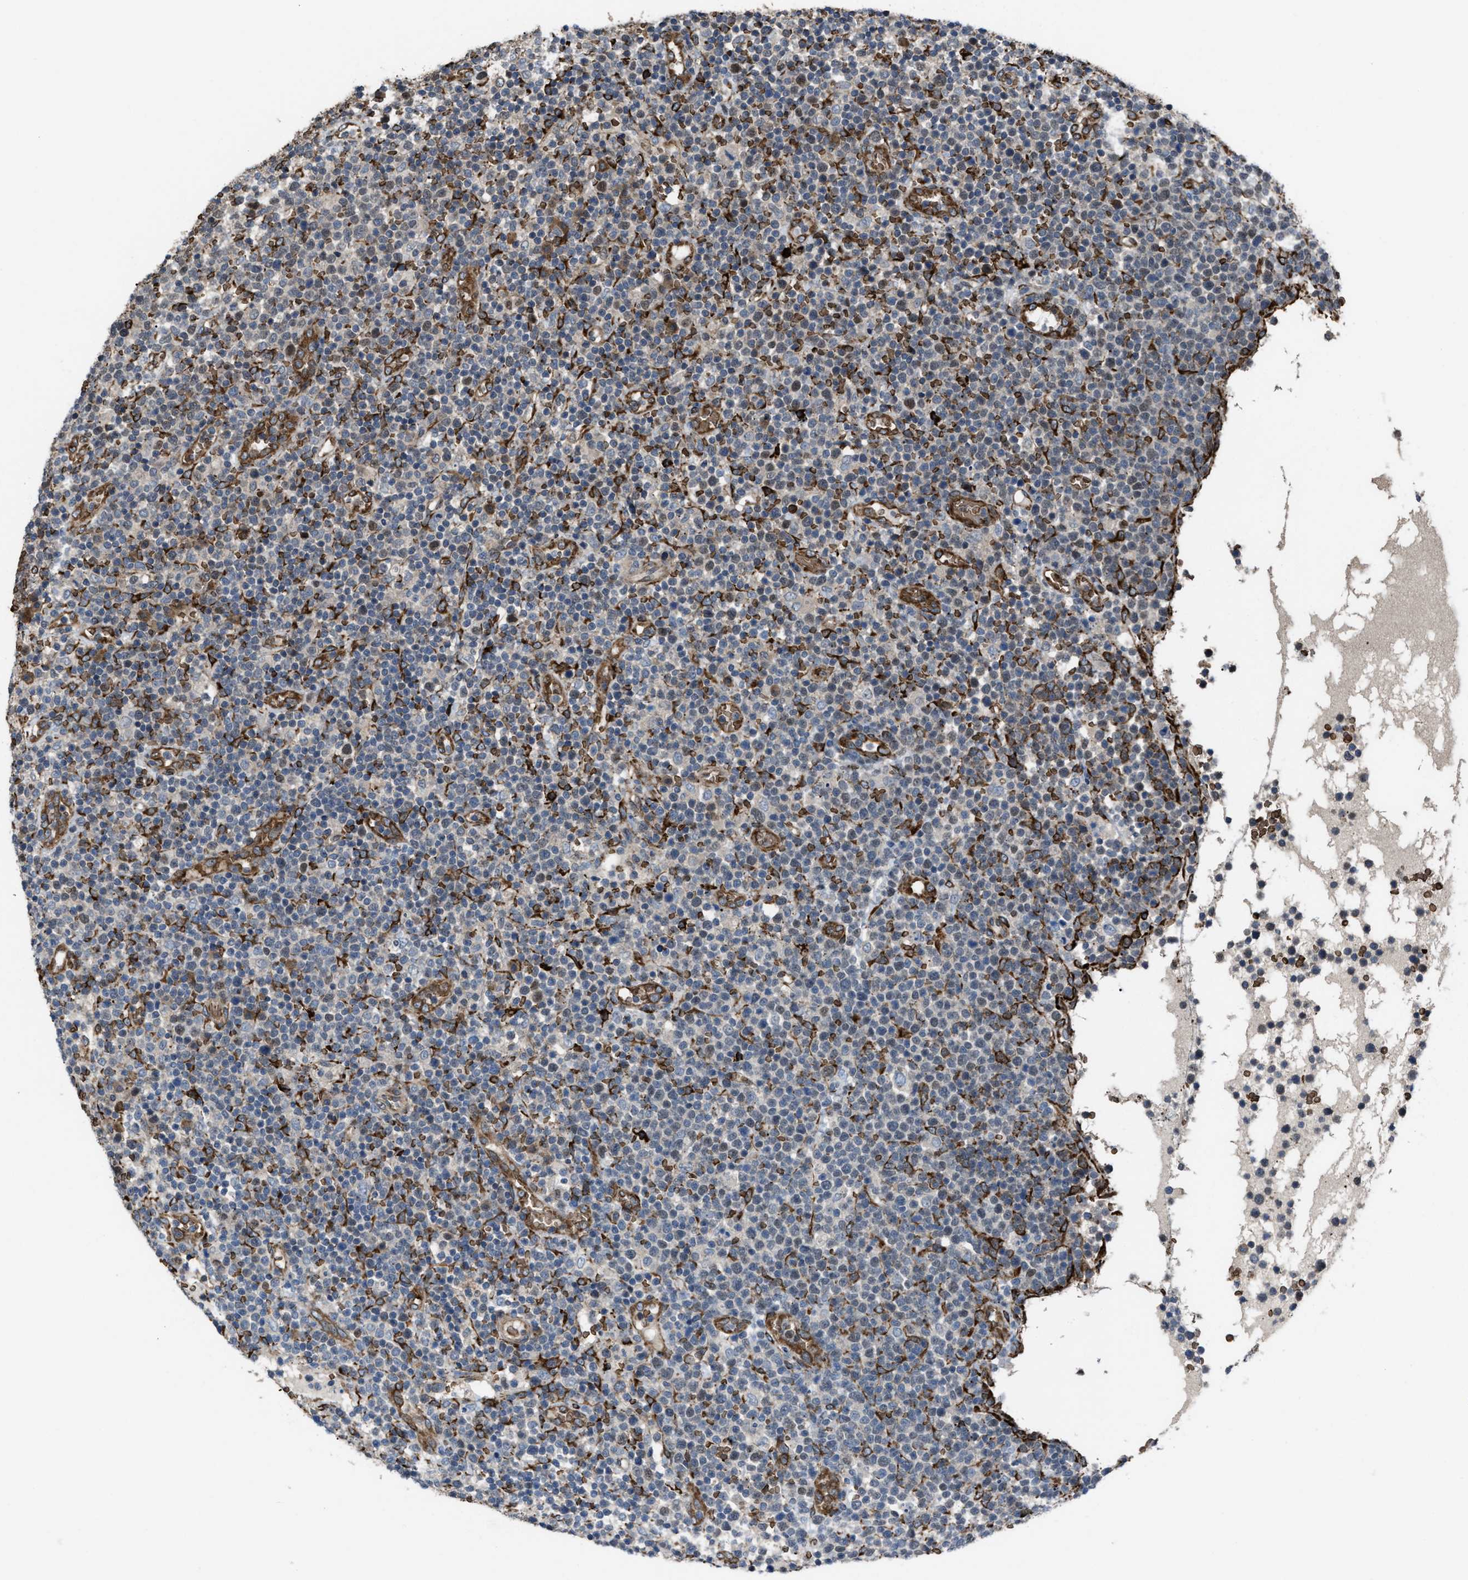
{"staining": {"intensity": "weak", "quantity": "<25%", "location": "nuclear"}, "tissue": "lymphoma", "cell_type": "Tumor cells", "image_type": "cancer", "snomed": [{"axis": "morphology", "description": "Malignant lymphoma, non-Hodgkin's type, High grade"}, {"axis": "topography", "description": "Lymph node"}], "caption": "Immunohistochemistry image of human lymphoma stained for a protein (brown), which shows no expression in tumor cells.", "gene": "SELENOM", "patient": {"sex": "male", "age": 61}}